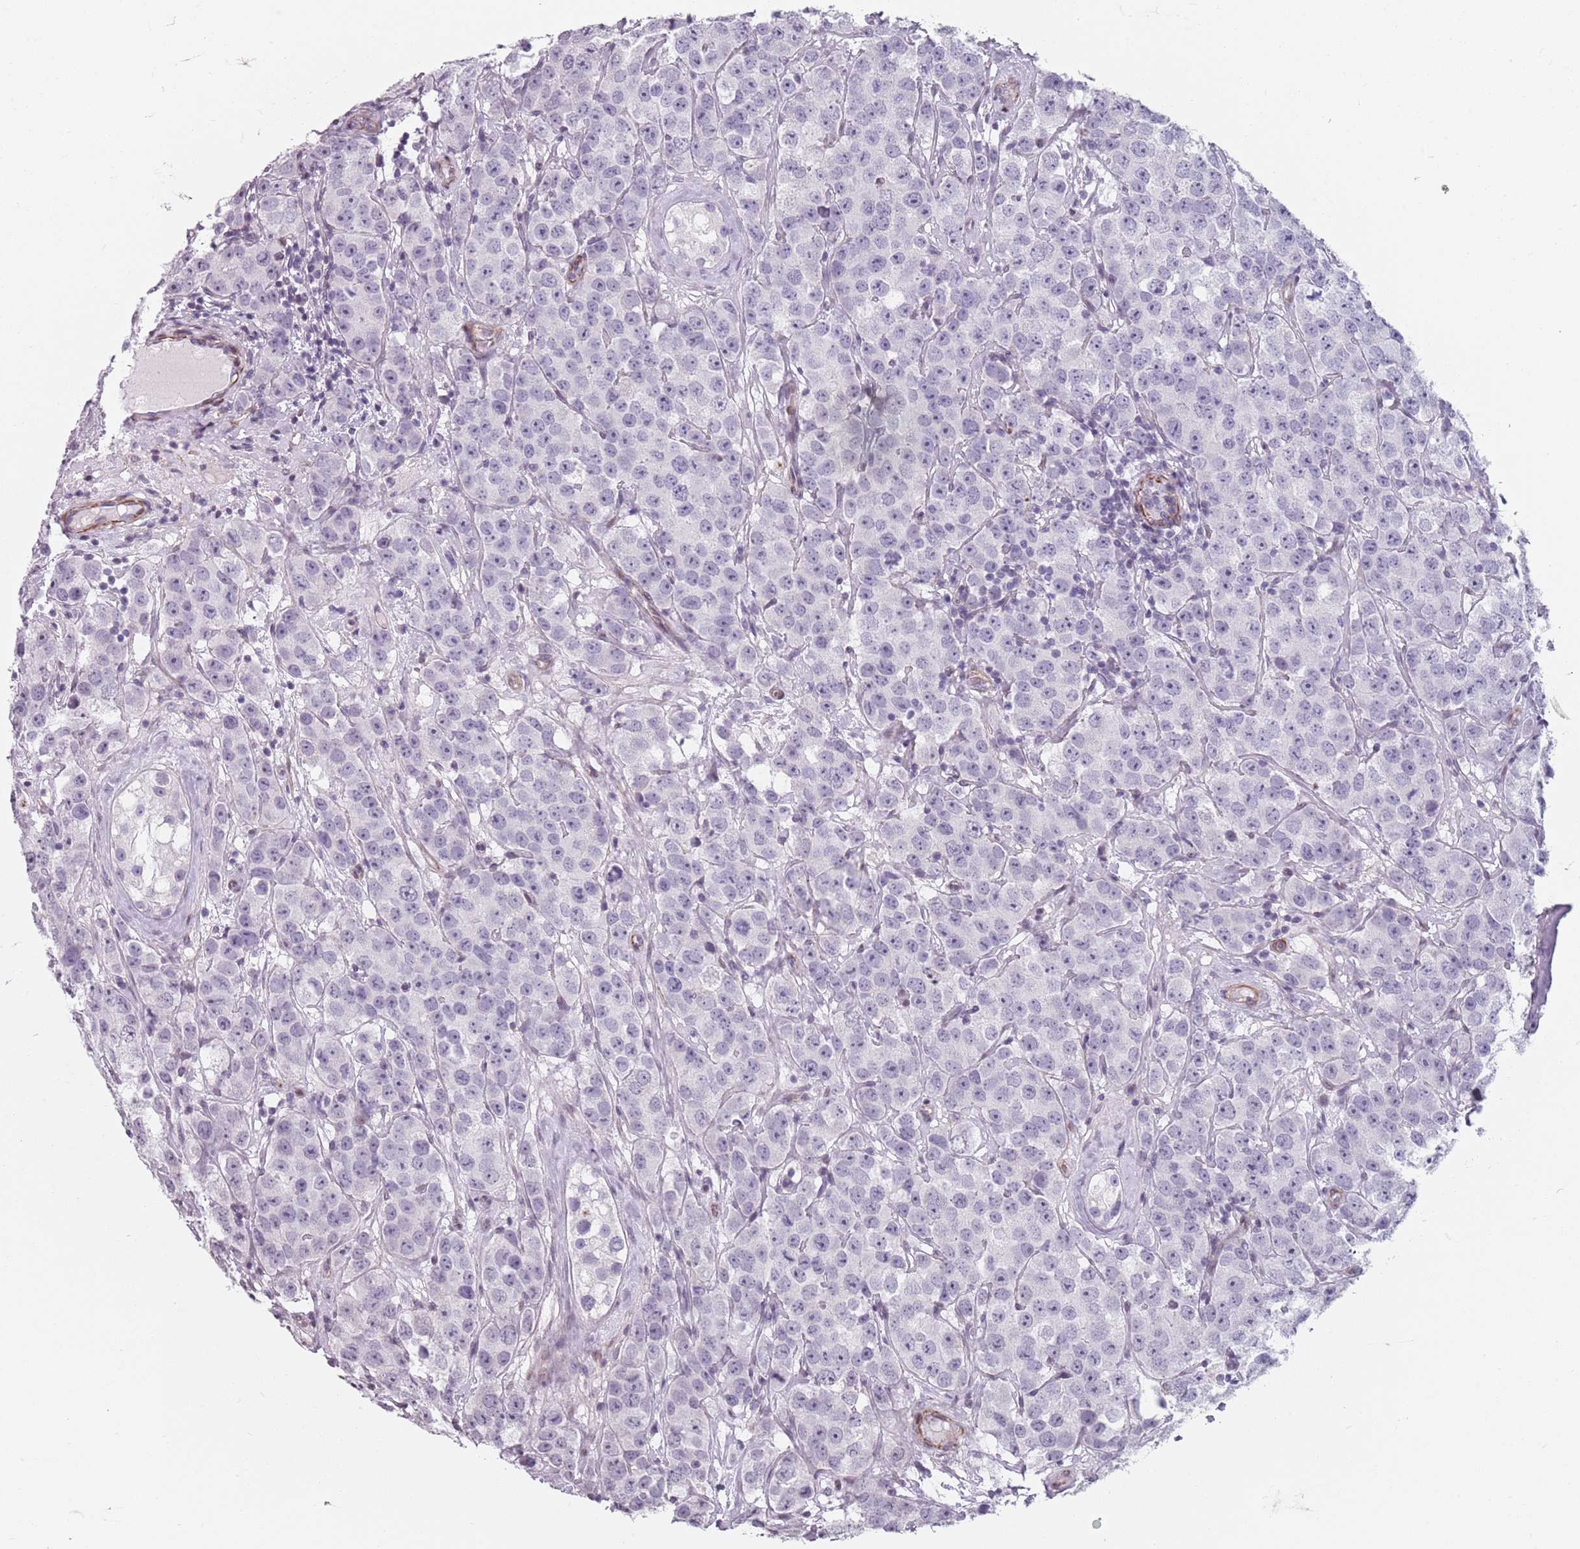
{"staining": {"intensity": "negative", "quantity": "none", "location": "none"}, "tissue": "testis cancer", "cell_type": "Tumor cells", "image_type": "cancer", "snomed": [{"axis": "morphology", "description": "Seminoma, NOS"}, {"axis": "topography", "description": "Testis"}], "caption": "Protein analysis of testis seminoma reveals no significant positivity in tumor cells.", "gene": "TMC4", "patient": {"sex": "male", "age": 28}}